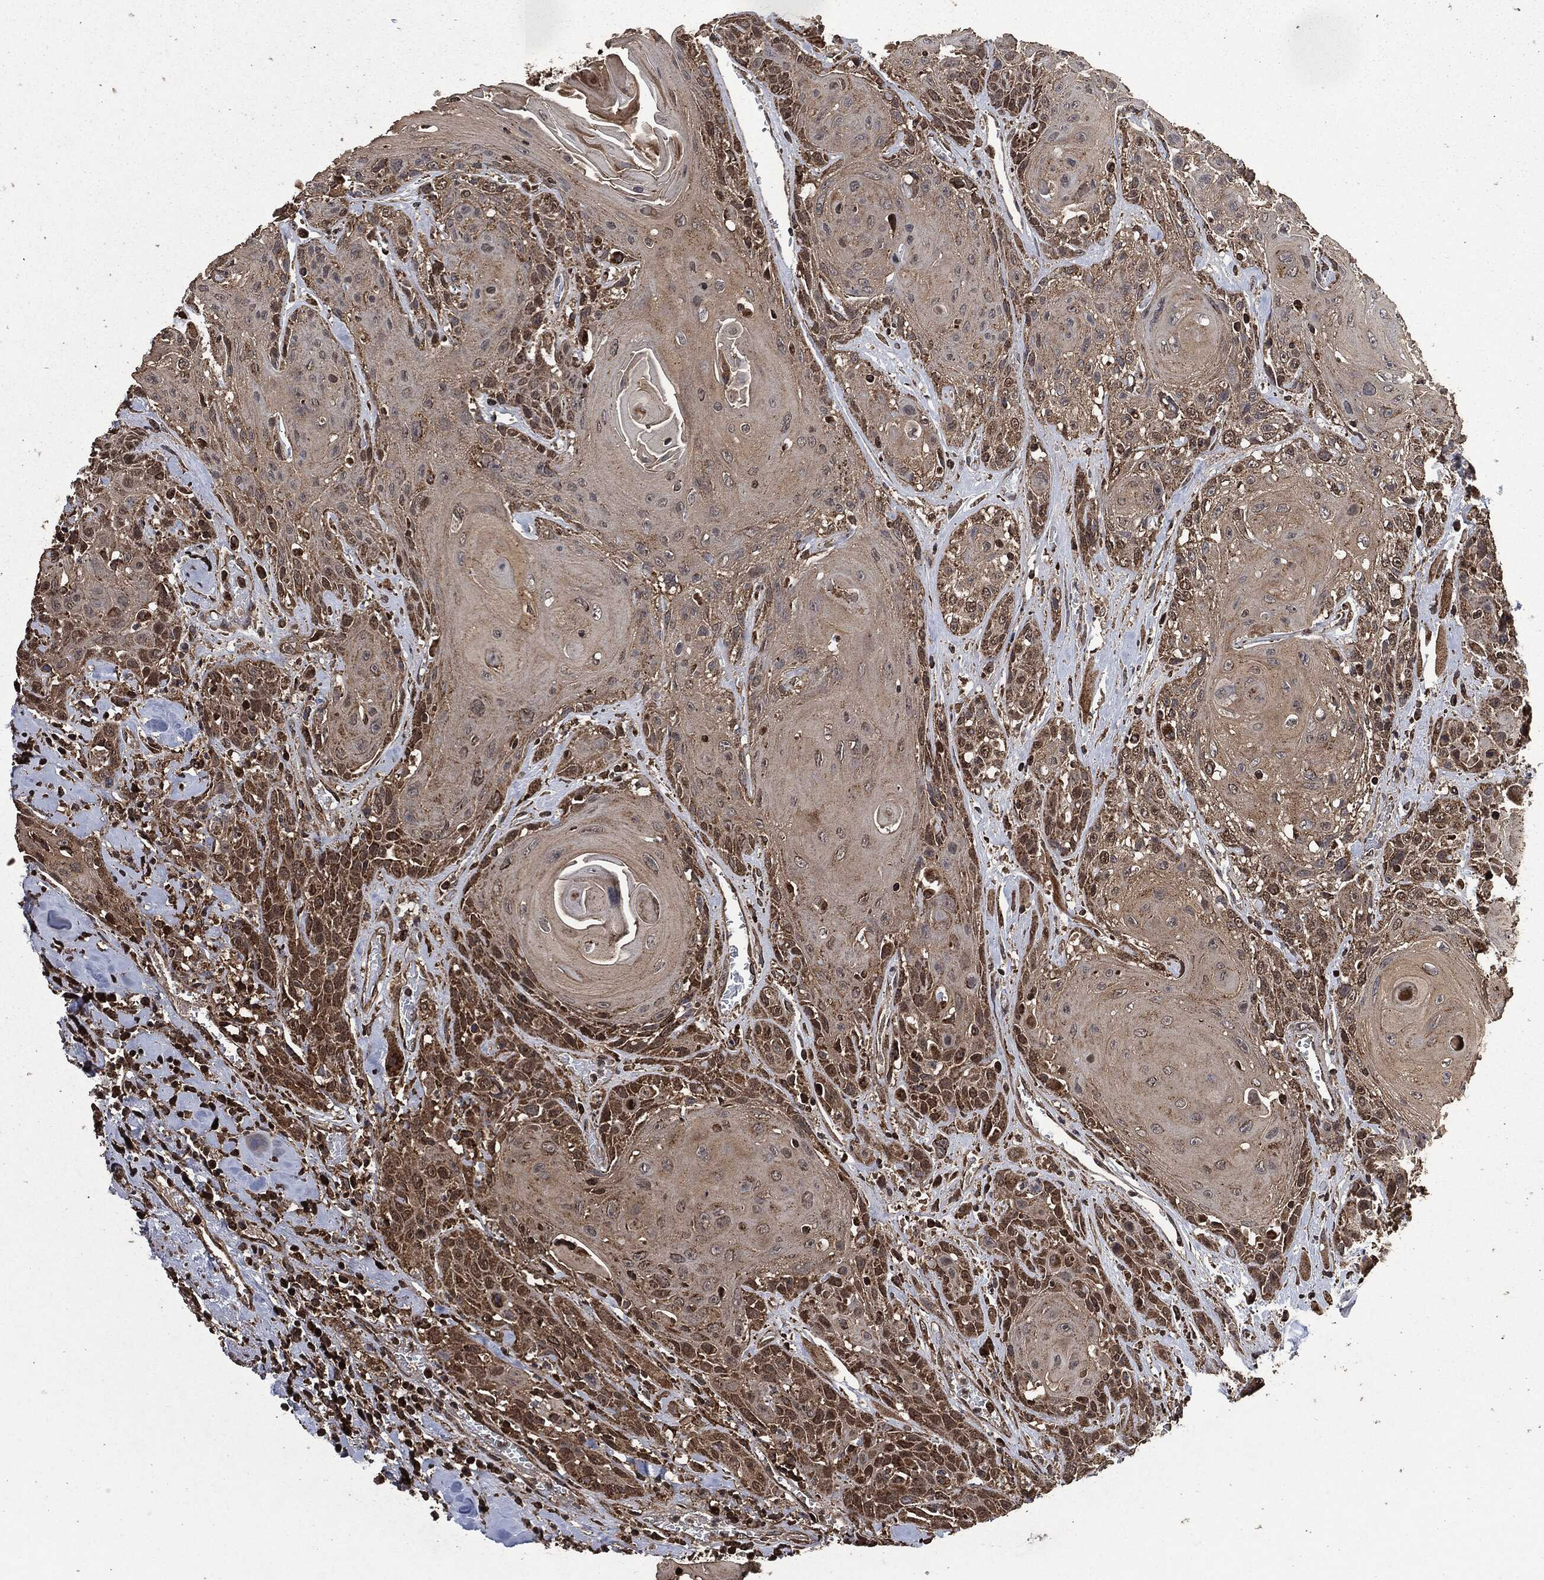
{"staining": {"intensity": "moderate", "quantity": "<25%", "location": "cytoplasmic/membranous"}, "tissue": "head and neck cancer", "cell_type": "Tumor cells", "image_type": "cancer", "snomed": [{"axis": "morphology", "description": "Squamous cell carcinoma, NOS"}, {"axis": "topography", "description": "Head-Neck"}], "caption": "Head and neck cancer stained with DAB (3,3'-diaminobenzidine) IHC reveals low levels of moderate cytoplasmic/membranous staining in approximately <25% of tumor cells. (DAB (3,3'-diaminobenzidine) IHC, brown staining for protein, blue staining for nuclei).", "gene": "LIG3", "patient": {"sex": "female", "age": 59}}